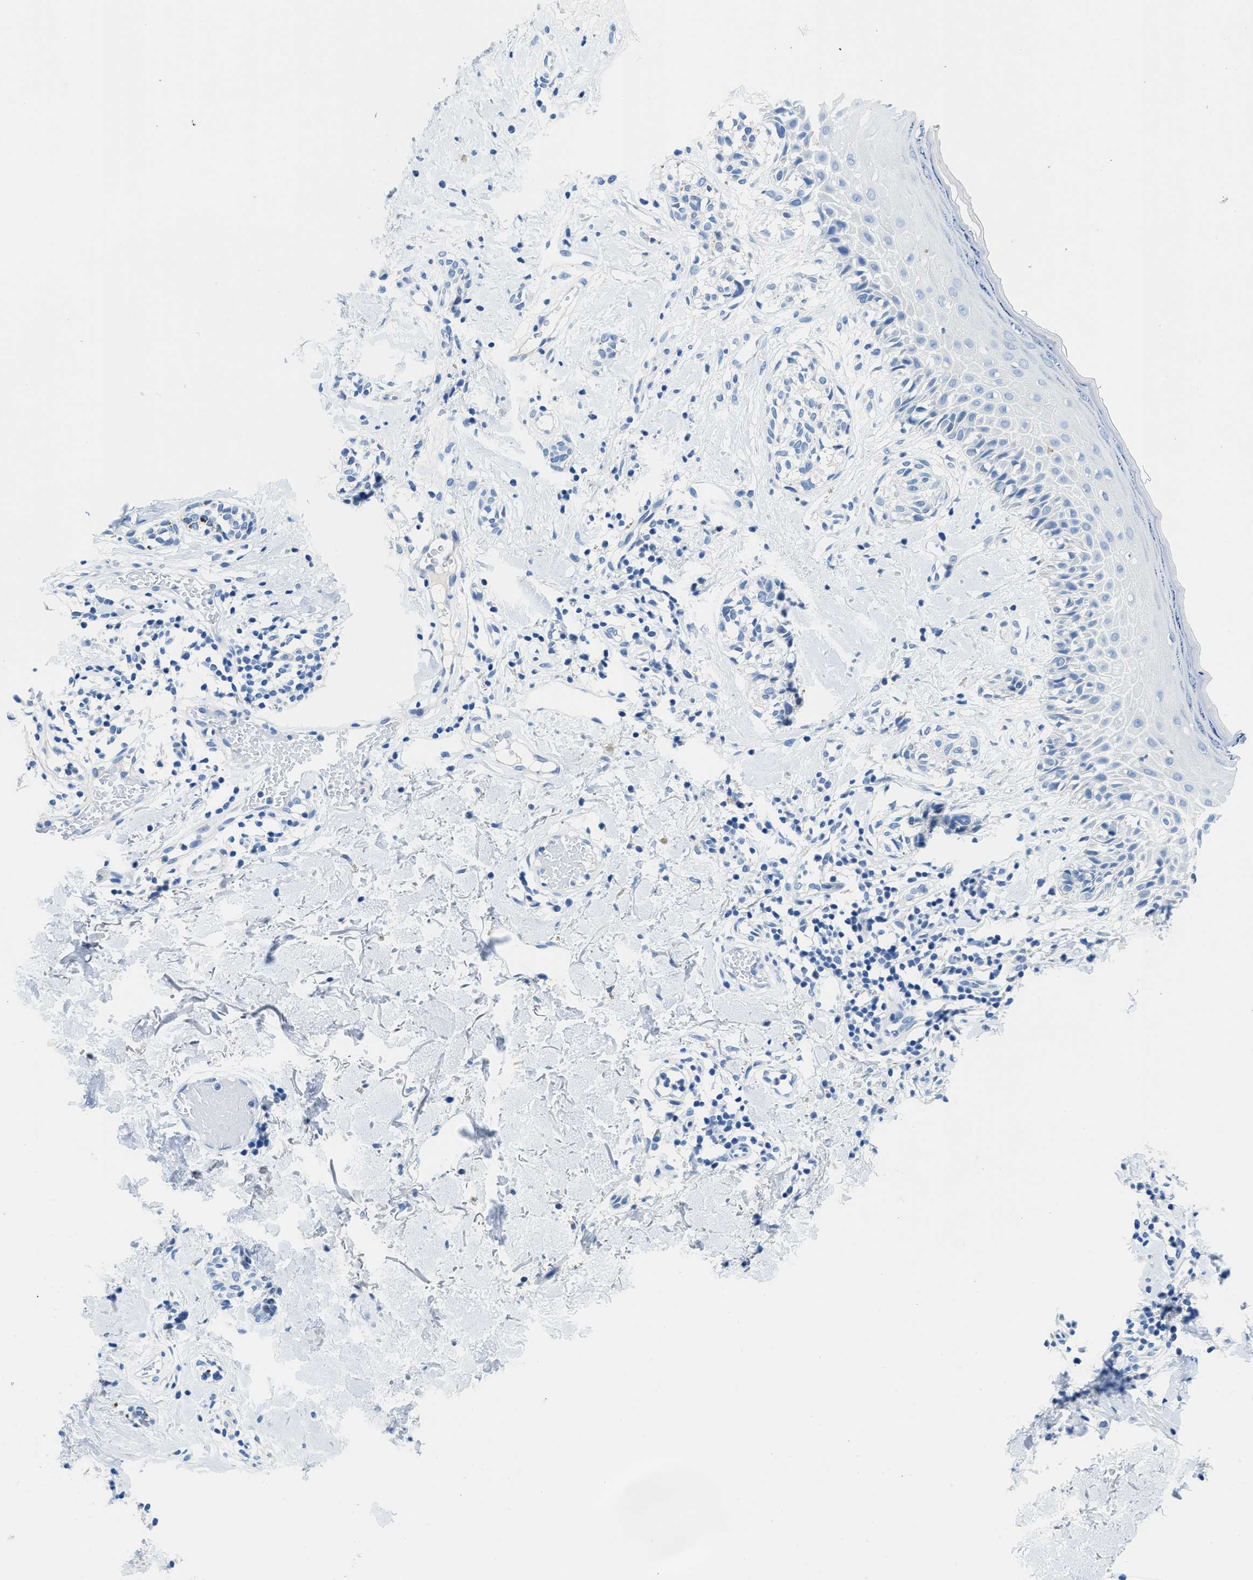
{"staining": {"intensity": "negative", "quantity": "none", "location": "none"}, "tissue": "melanoma", "cell_type": "Tumor cells", "image_type": "cancer", "snomed": [{"axis": "morphology", "description": "Malignant melanoma, NOS"}, {"axis": "topography", "description": "Skin"}], "caption": "The histopathology image demonstrates no significant staining in tumor cells of melanoma. (DAB (3,3'-diaminobenzidine) immunohistochemistry, high magnification).", "gene": "MBL2", "patient": {"sex": "male", "age": 64}}